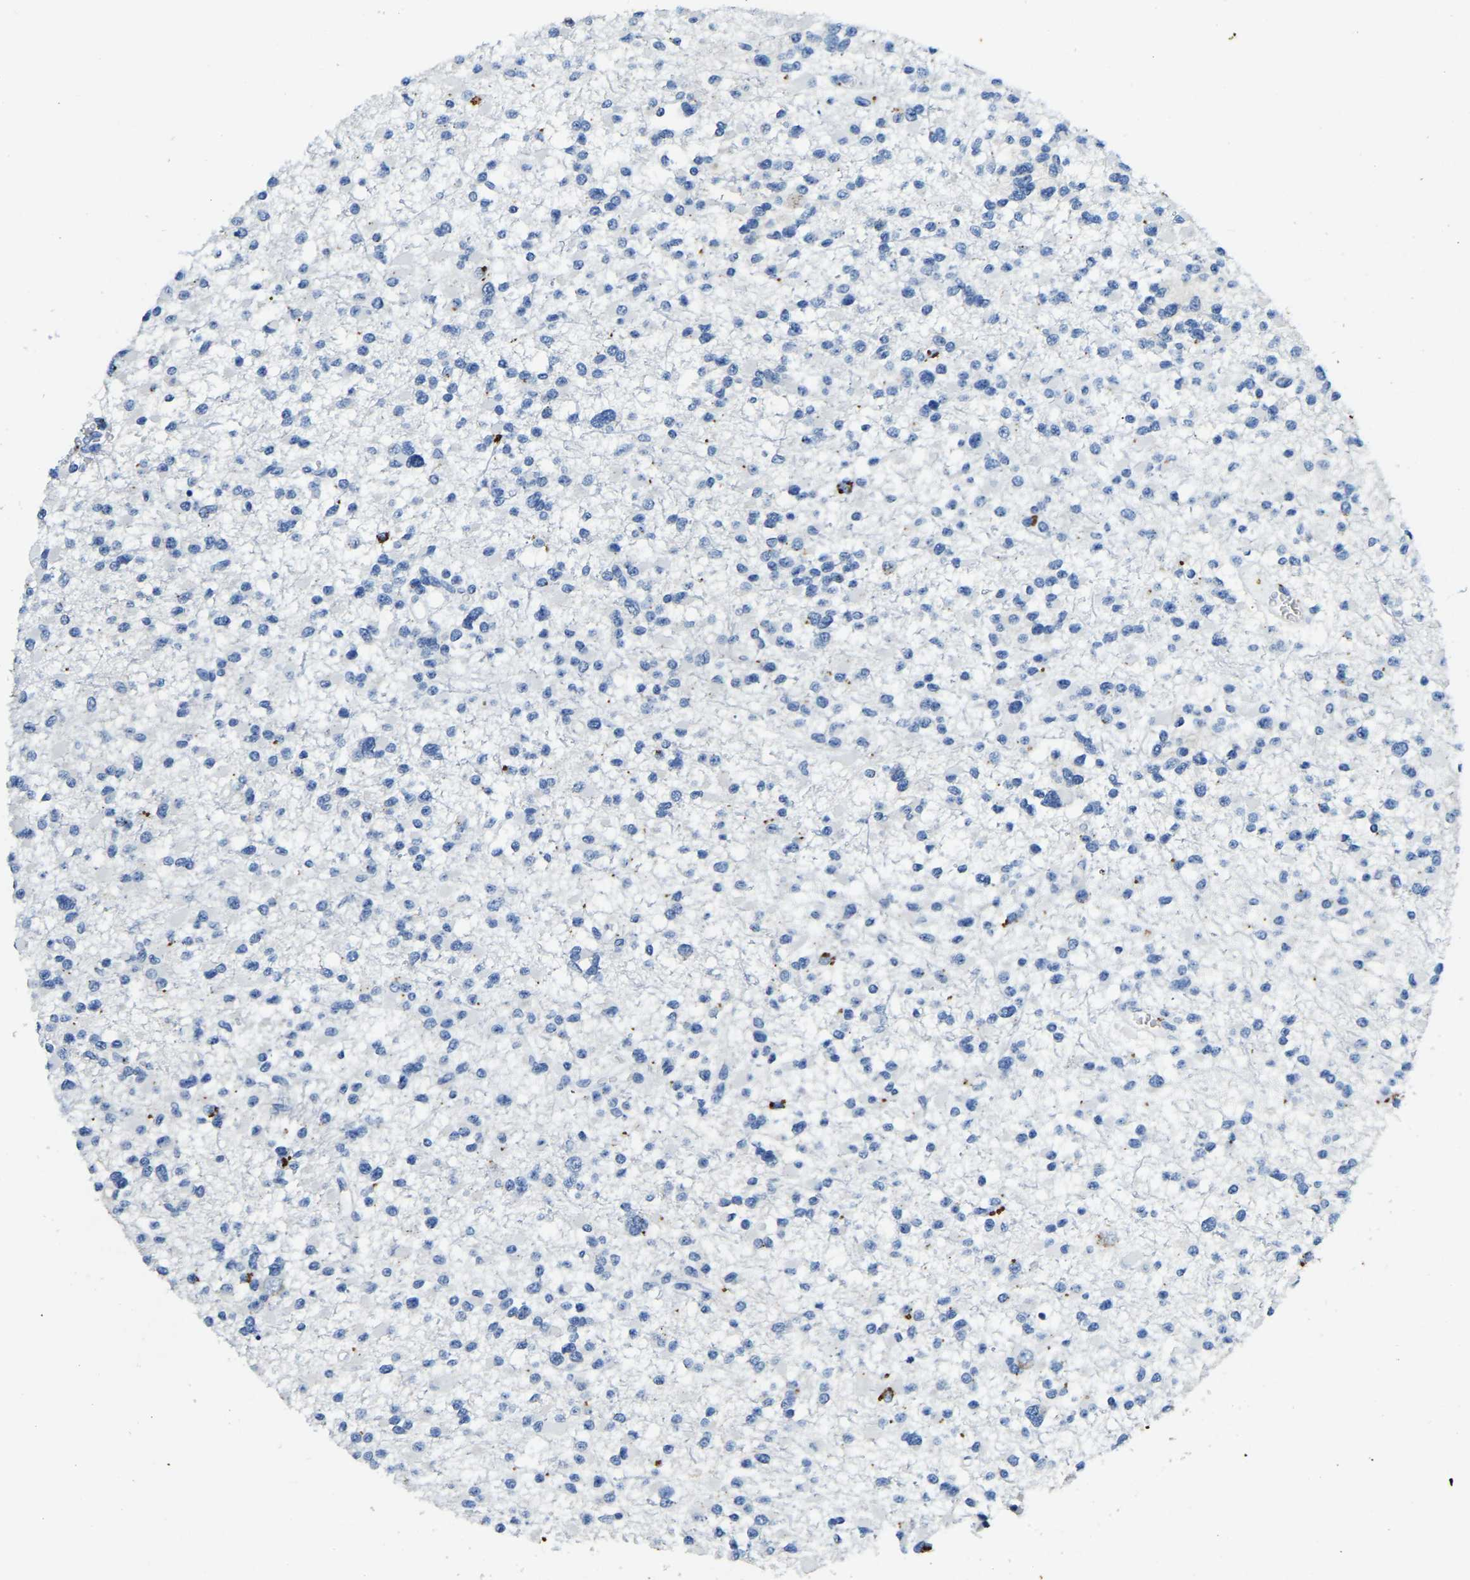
{"staining": {"intensity": "negative", "quantity": "none", "location": "none"}, "tissue": "glioma", "cell_type": "Tumor cells", "image_type": "cancer", "snomed": [{"axis": "morphology", "description": "Glioma, malignant, Low grade"}, {"axis": "topography", "description": "Brain"}], "caption": "The micrograph exhibits no significant staining in tumor cells of glioma. Nuclei are stained in blue.", "gene": "UBN2", "patient": {"sex": "female", "age": 22}}